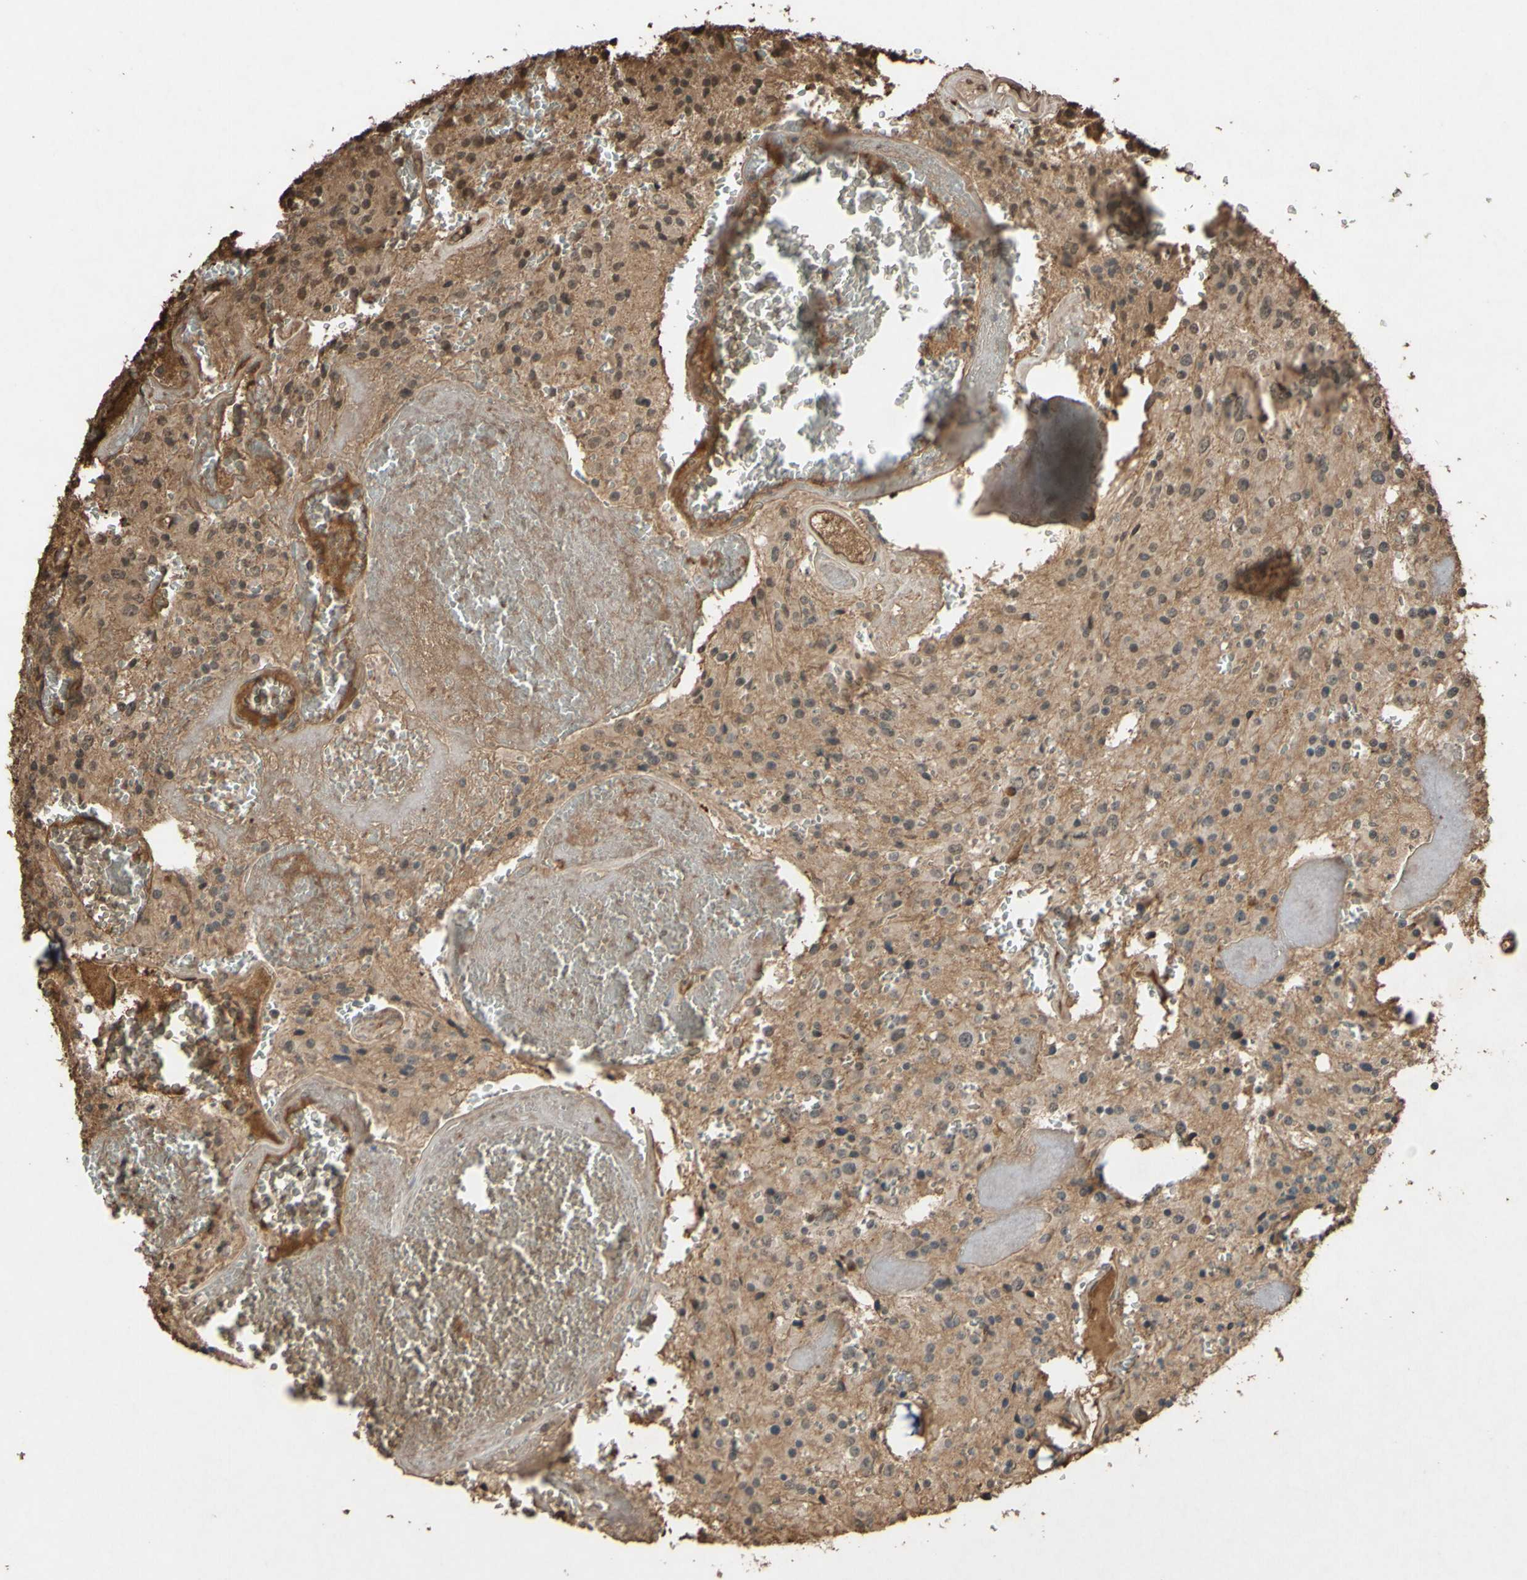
{"staining": {"intensity": "weak", "quantity": "25%-75%", "location": "cytoplasmic/membranous"}, "tissue": "glioma", "cell_type": "Tumor cells", "image_type": "cancer", "snomed": [{"axis": "morphology", "description": "Glioma, malignant, Low grade"}, {"axis": "topography", "description": "Brain"}], "caption": "Low-grade glioma (malignant) was stained to show a protein in brown. There is low levels of weak cytoplasmic/membranous positivity in about 25%-75% of tumor cells.", "gene": "PTGDS", "patient": {"sex": "male", "age": 58}}